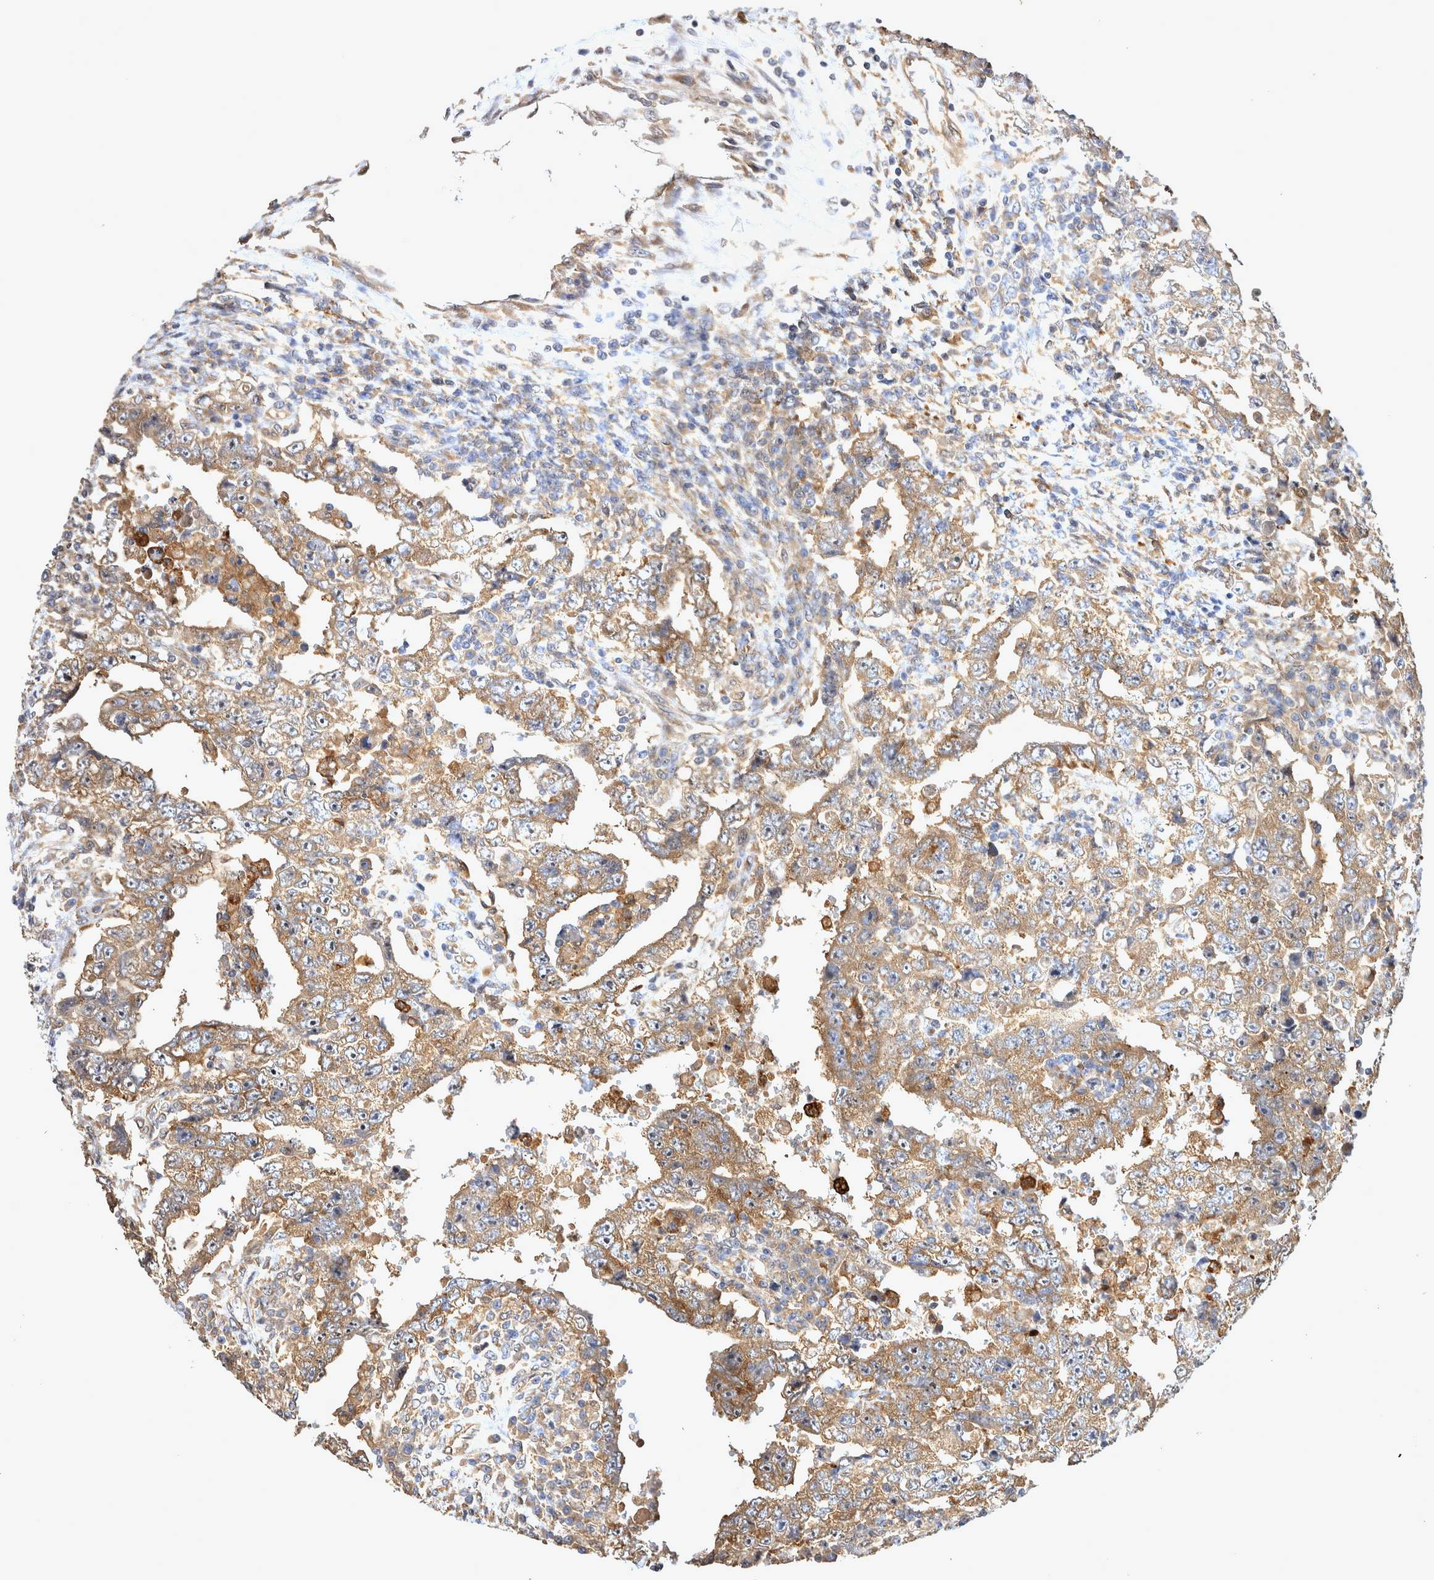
{"staining": {"intensity": "moderate", "quantity": ">75%", "location": "cytoplasmic/membranous"}, "tissue": "testis cancer", "cell_type": "Tumor cells", "image_type": "cancer", "snomed": [{"axis": "morphology", "description": "Carcinoma, Embryonal, NOS"}, {"axis": "topography", "description": "Testis"}], "caption": "High-power microscopy captured an immunohistochemistry (IHC) image of embryonal carcinoma (testis), revealing moderate cytoplasmic/membranous positivity in approximately >75% of tumor cells.", "gene": "ATXN2", "patient": {"sex": "male", "age": 26}}